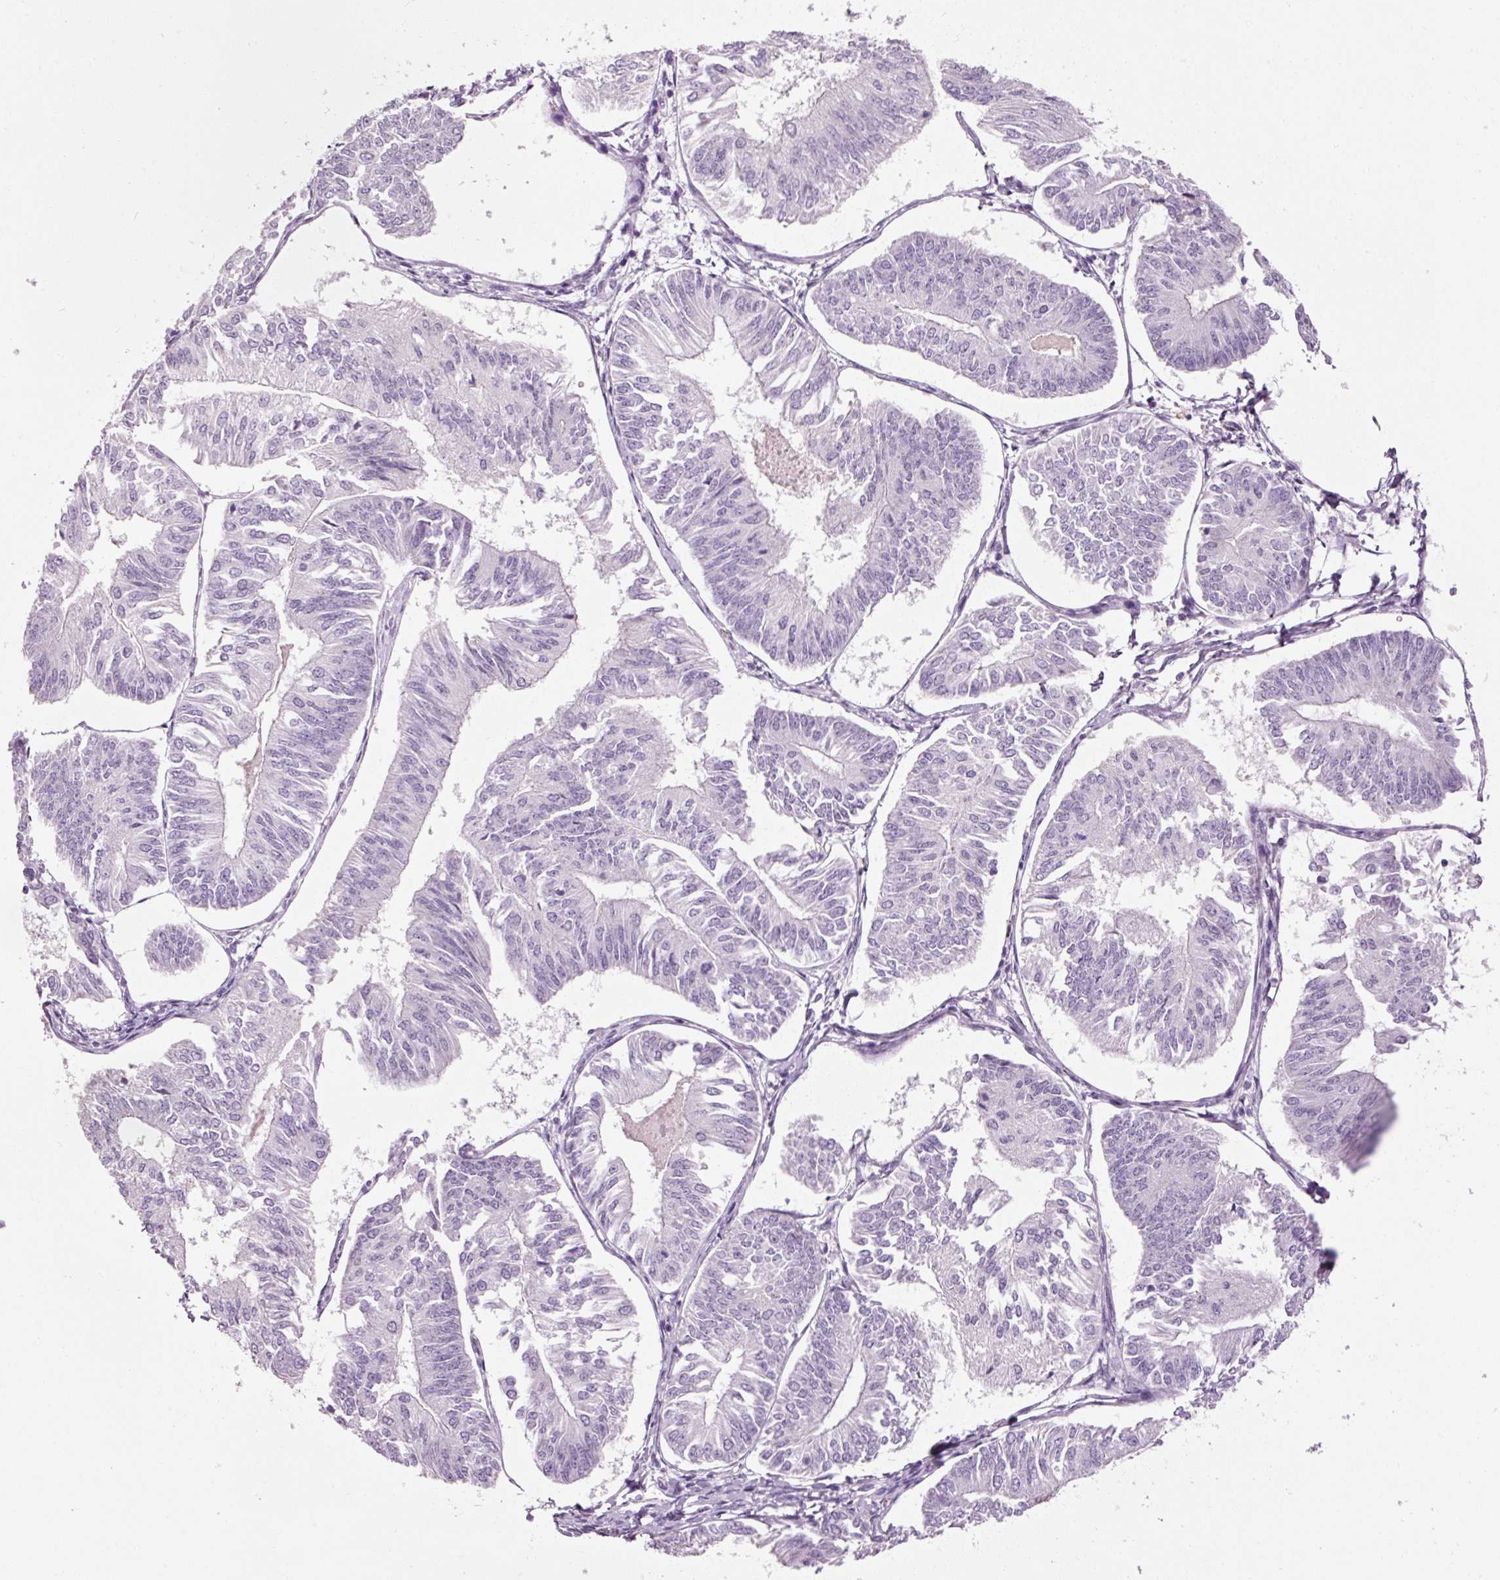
{"staining": {"intensity": "negative", "quantity": "none", "location": "none"}, "tissue": "endometrial cancer", "cell_type": "Tumor cells", "image_type": "cancer", "snomed": [{"axis": "morphology", "description": "Adenocarcinoma, NOS"}, {"axis": "topography", "description": "Endometrium"}], "caption": "Immunohistochemical staining of human endometrial adenocarcinoma reveals no significant expression in tumor cells.", "gene": "MUC5AC", "patient": {"sex": "female", "age": 58}}